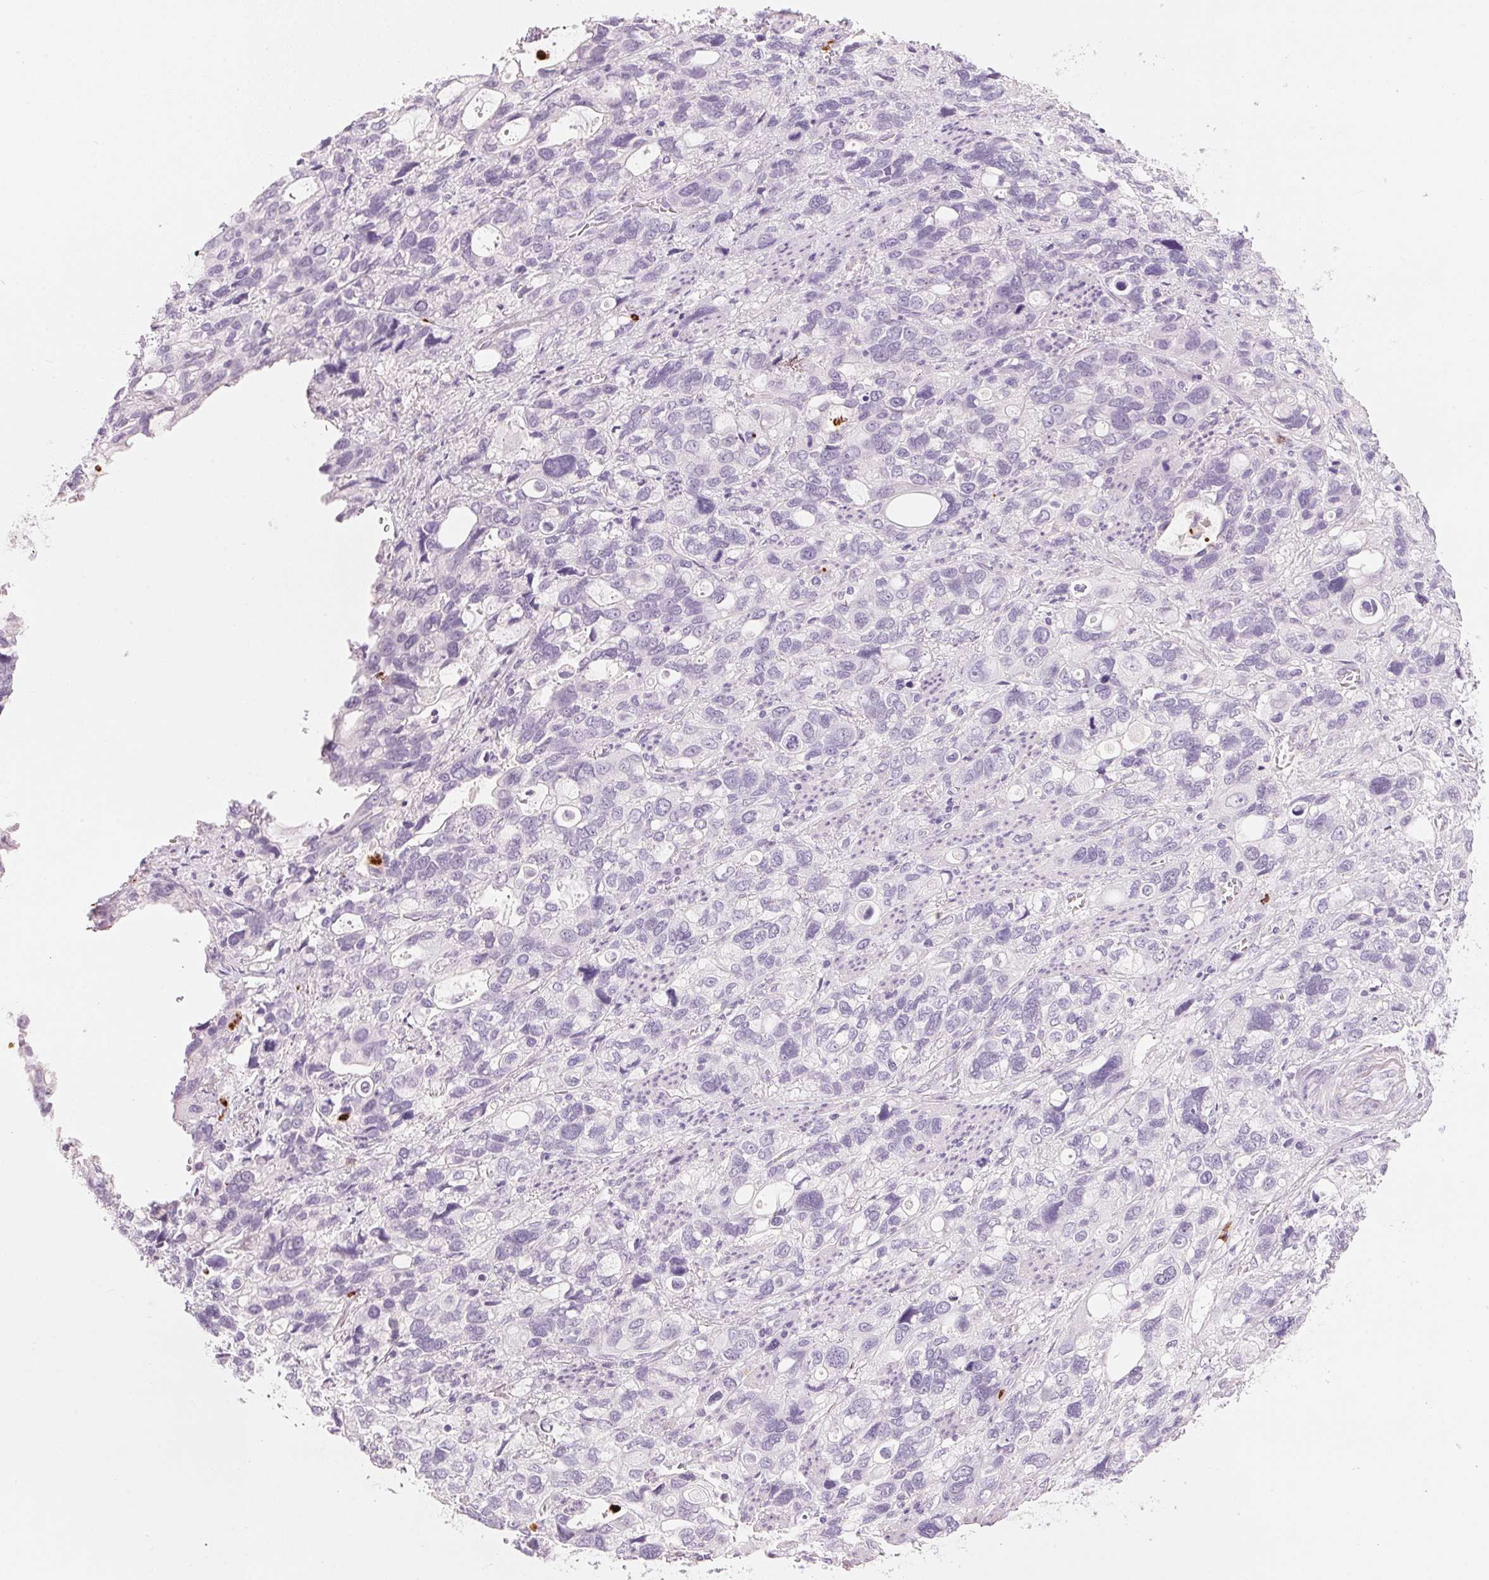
{"staining": {"intensity": "negative", "quantity": "none", "location": "none"}, "tissue": "stomach cancer", "cell_type": "Tumor cells", "image_type": "cancer", "snomed": [{"axis": "morphology", "description": "Adenocarcinoma, NOS"}, {"axis": "topography", "description": "Stomach, upper"}], "caption": "There is no significant staining in tumor cells of stomach cancer (adenocarcinoma). (Stains: DAB (3,3'-diaminobenzidine) immunohistochemistry (IHC) with hematoxylin counter stain, Microscopy: brightfield microscopy at high magnification).", "gene": "KLK7", "patient": {"sex": "female", "age": 81}}